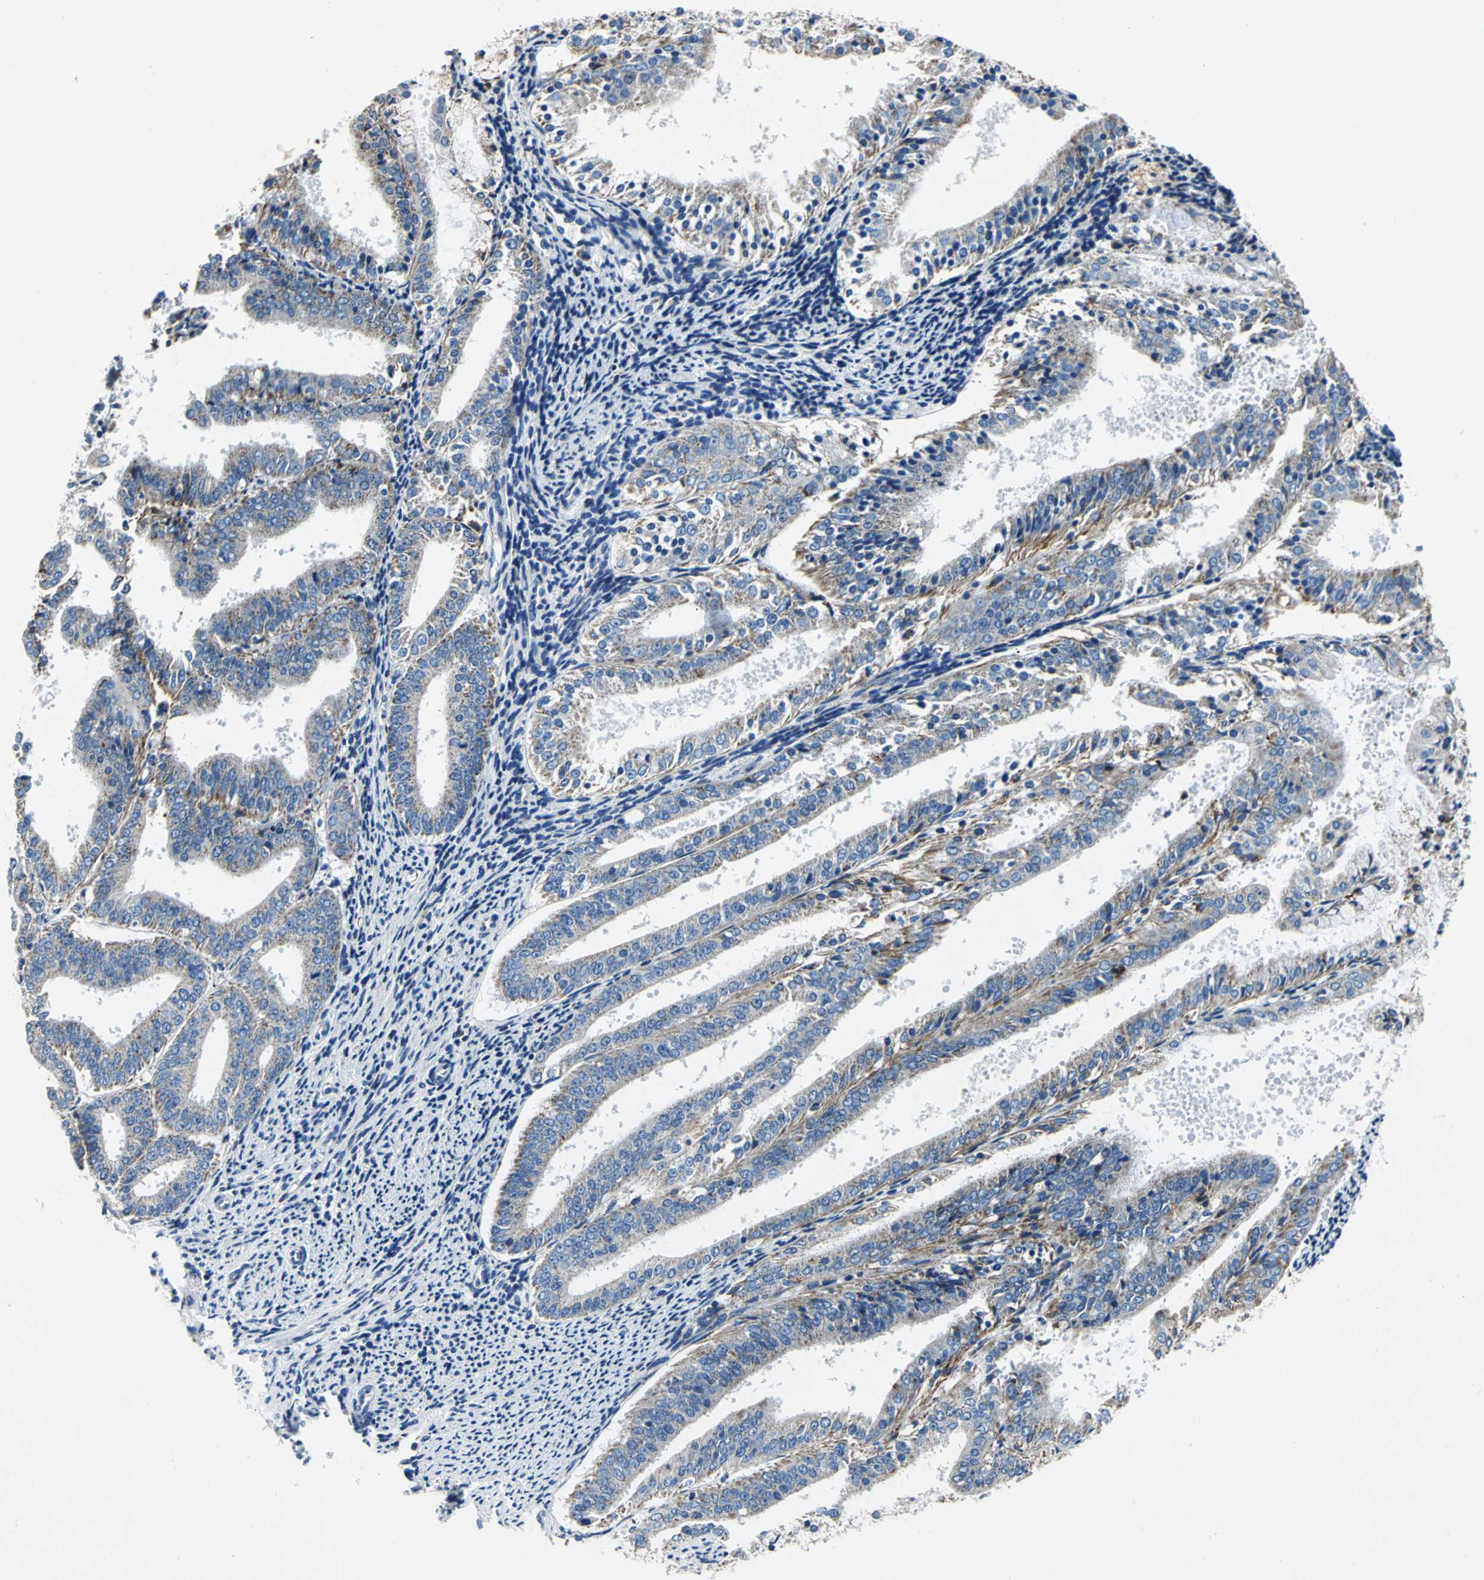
{"staining": {"intensity": "weak", "quantity": ">75%", "location": "cytoplasmic/membranous"}, "tissue": "endometrial cancer", "cell_type": "Tumor cells", "image_type": "cancer", "snomed": [{"axis": "morphology", "description": "Adenocarcinoma, NOS"}, {"axis": "topography", "description": "Endometrium"}], "caption": "Endometrial cancer (adenocarcinoma) stained for a protein shows weak cytoplasmic/membranous positivity in tumor cells.", "gene": "IFI6", "patient": {"sex": "female", "age": 63}}